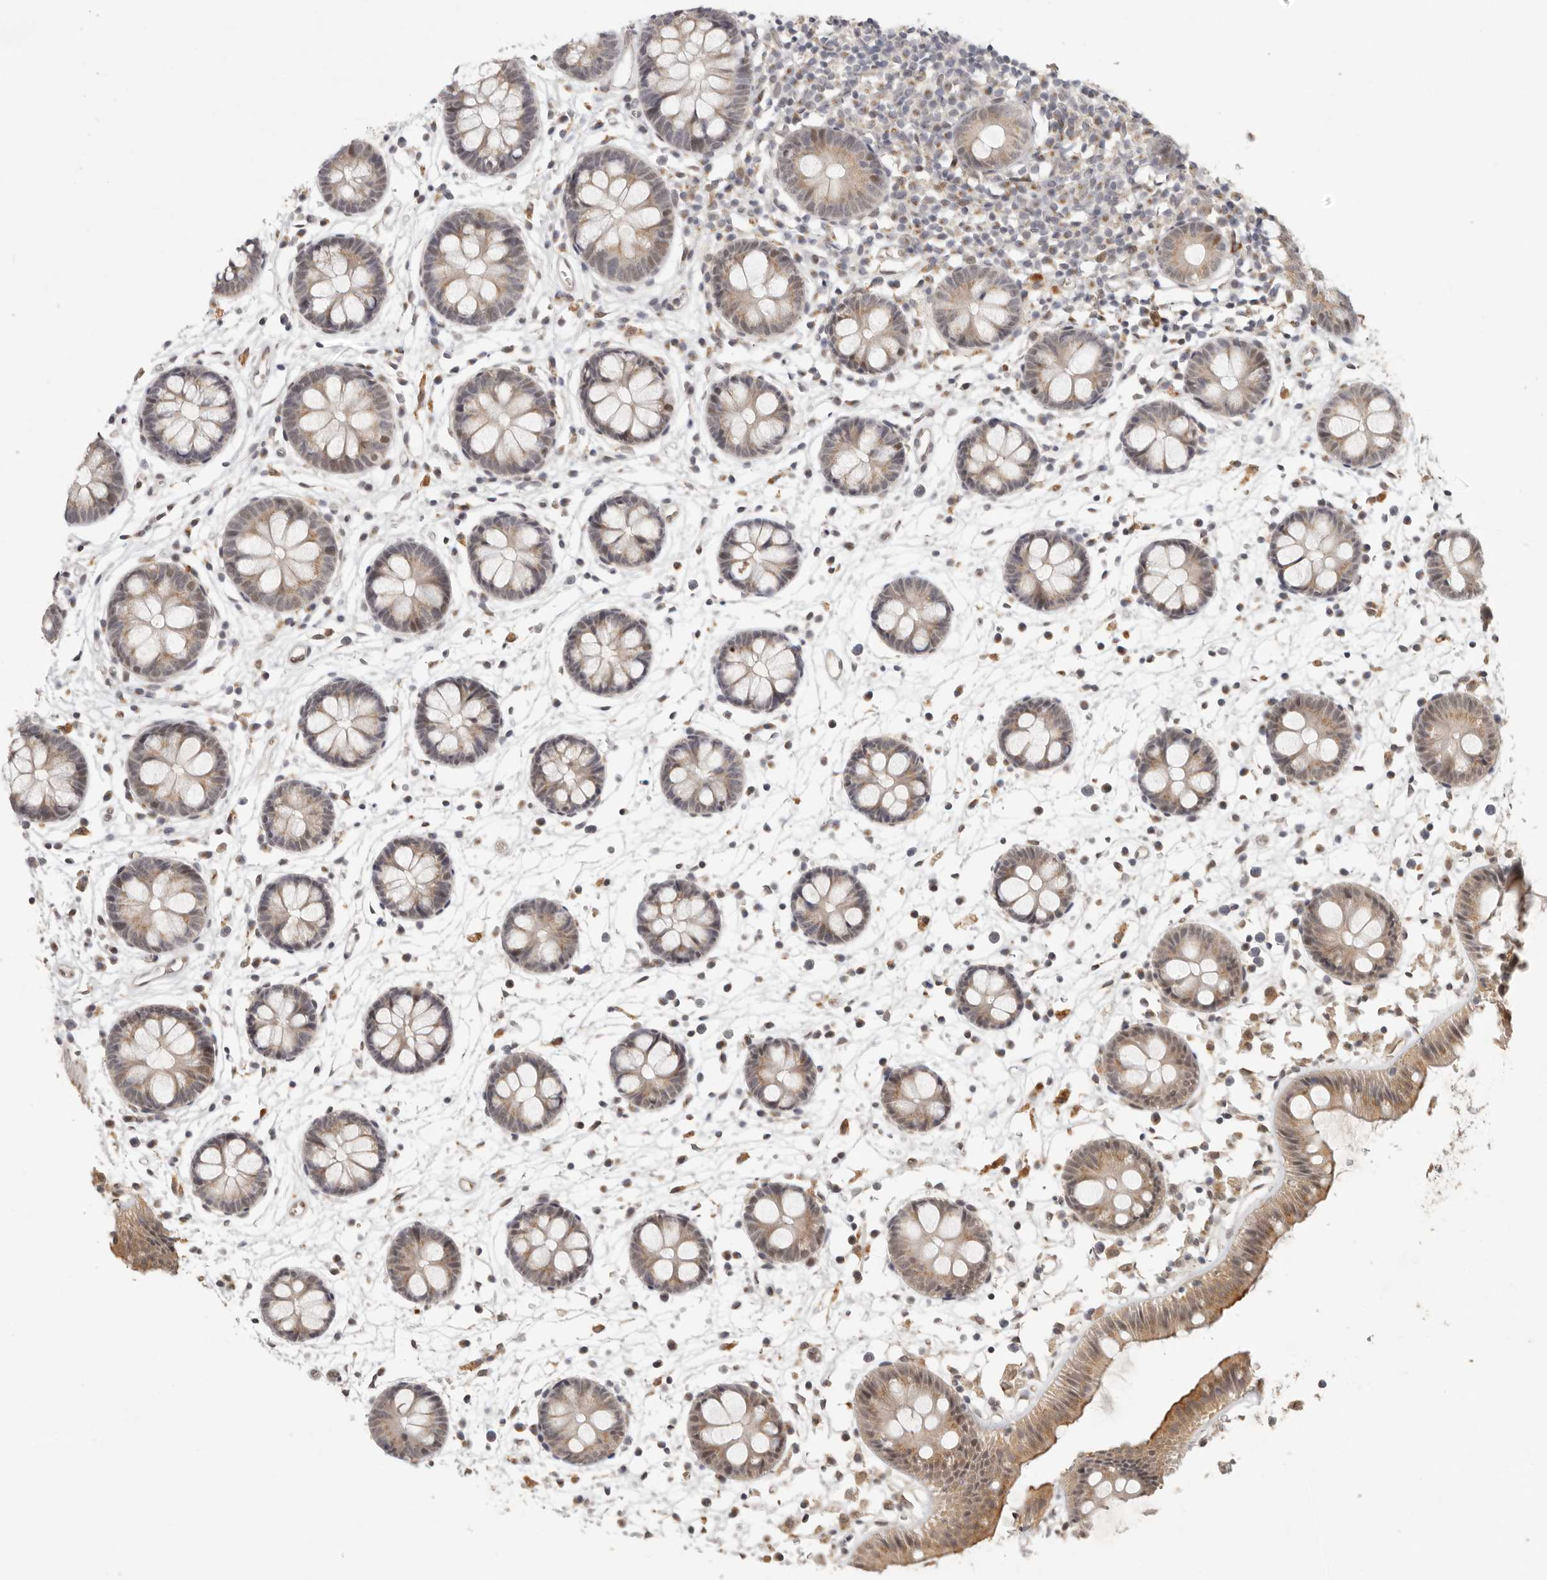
{"staining": {"intensity": "weak", "quantity": ">75%", "location": "cytoplasmic/membranous,nuclear"}, "tissue": "colon", "cell_type": "Endothelial cells", "image_type": "normal", "snomed": [{"axis": "morphology", "description": "Normal tissue, NOS"}, {"axis": "topography", "description": "Colon"}], "caption": "Protein staining of unremarkable colon displays weak cytoplasmic/membranous,nuclear positivity in about >75% of endothelial cells.", "gene": "LRRC75A", "patient": {"sex": "male", "age": 56}}